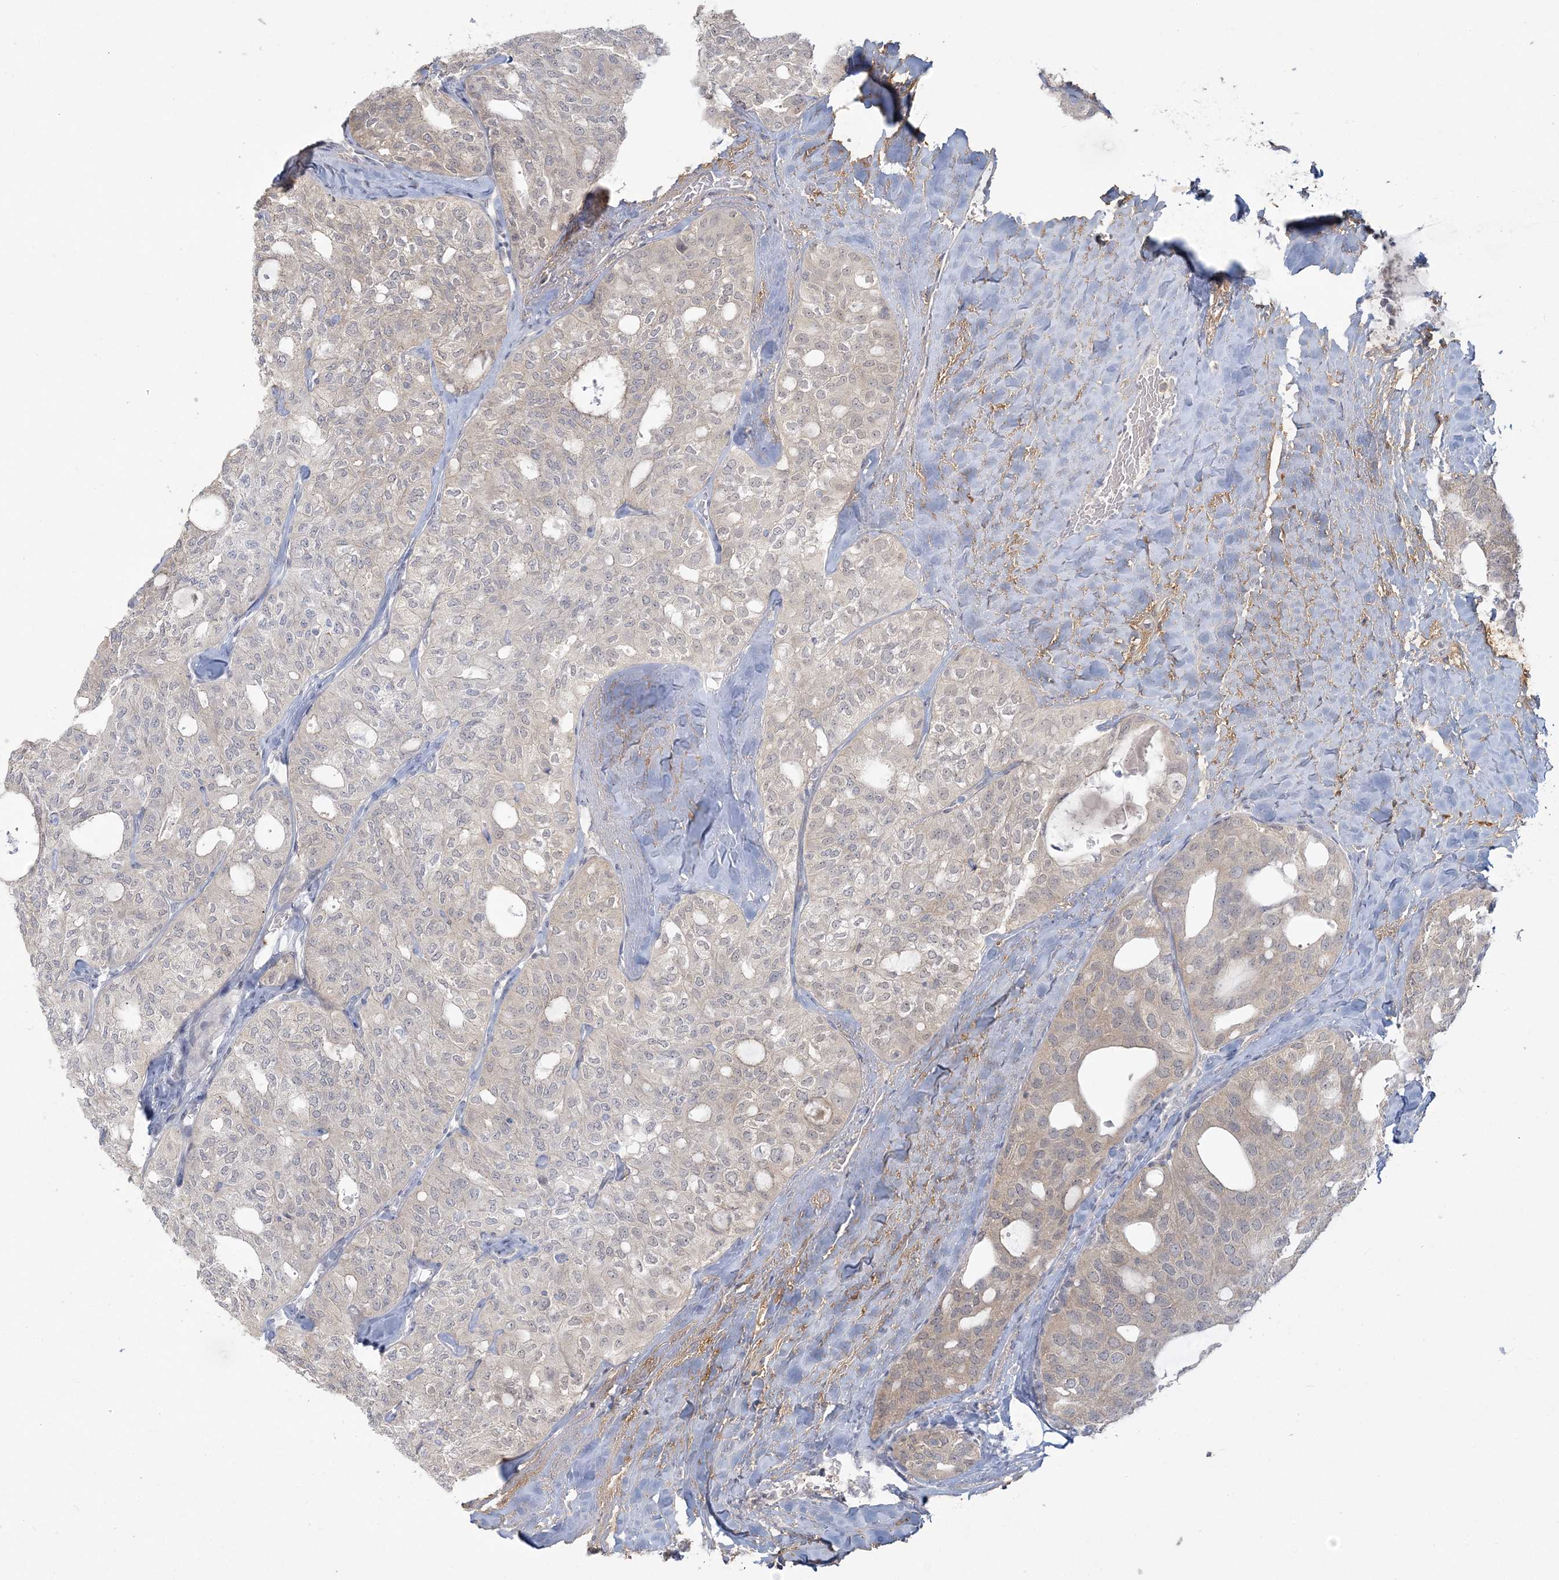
{"staining": {"intensity": "negative", "quantity": "none", "location": "none"}, "tissue": "thyroid cancer", "cell_type": "Tumor cells", "image_type": "cancer", "snomed": [{"axis": "morphology", "description": "Follicular adenoma carcinoma, NOS"}, {"axis": "topography", "description": "Thyroid gland"}], "caption": "DAB (3,3'-diaminobenzidine) immunohistochemical staining of human thyroid cancer (follicular adenoma carcinoma) displays no significant positivity in tumor cells.", "gene": "ANKS1A", "patient": {"sex": "male", "age": 75}}